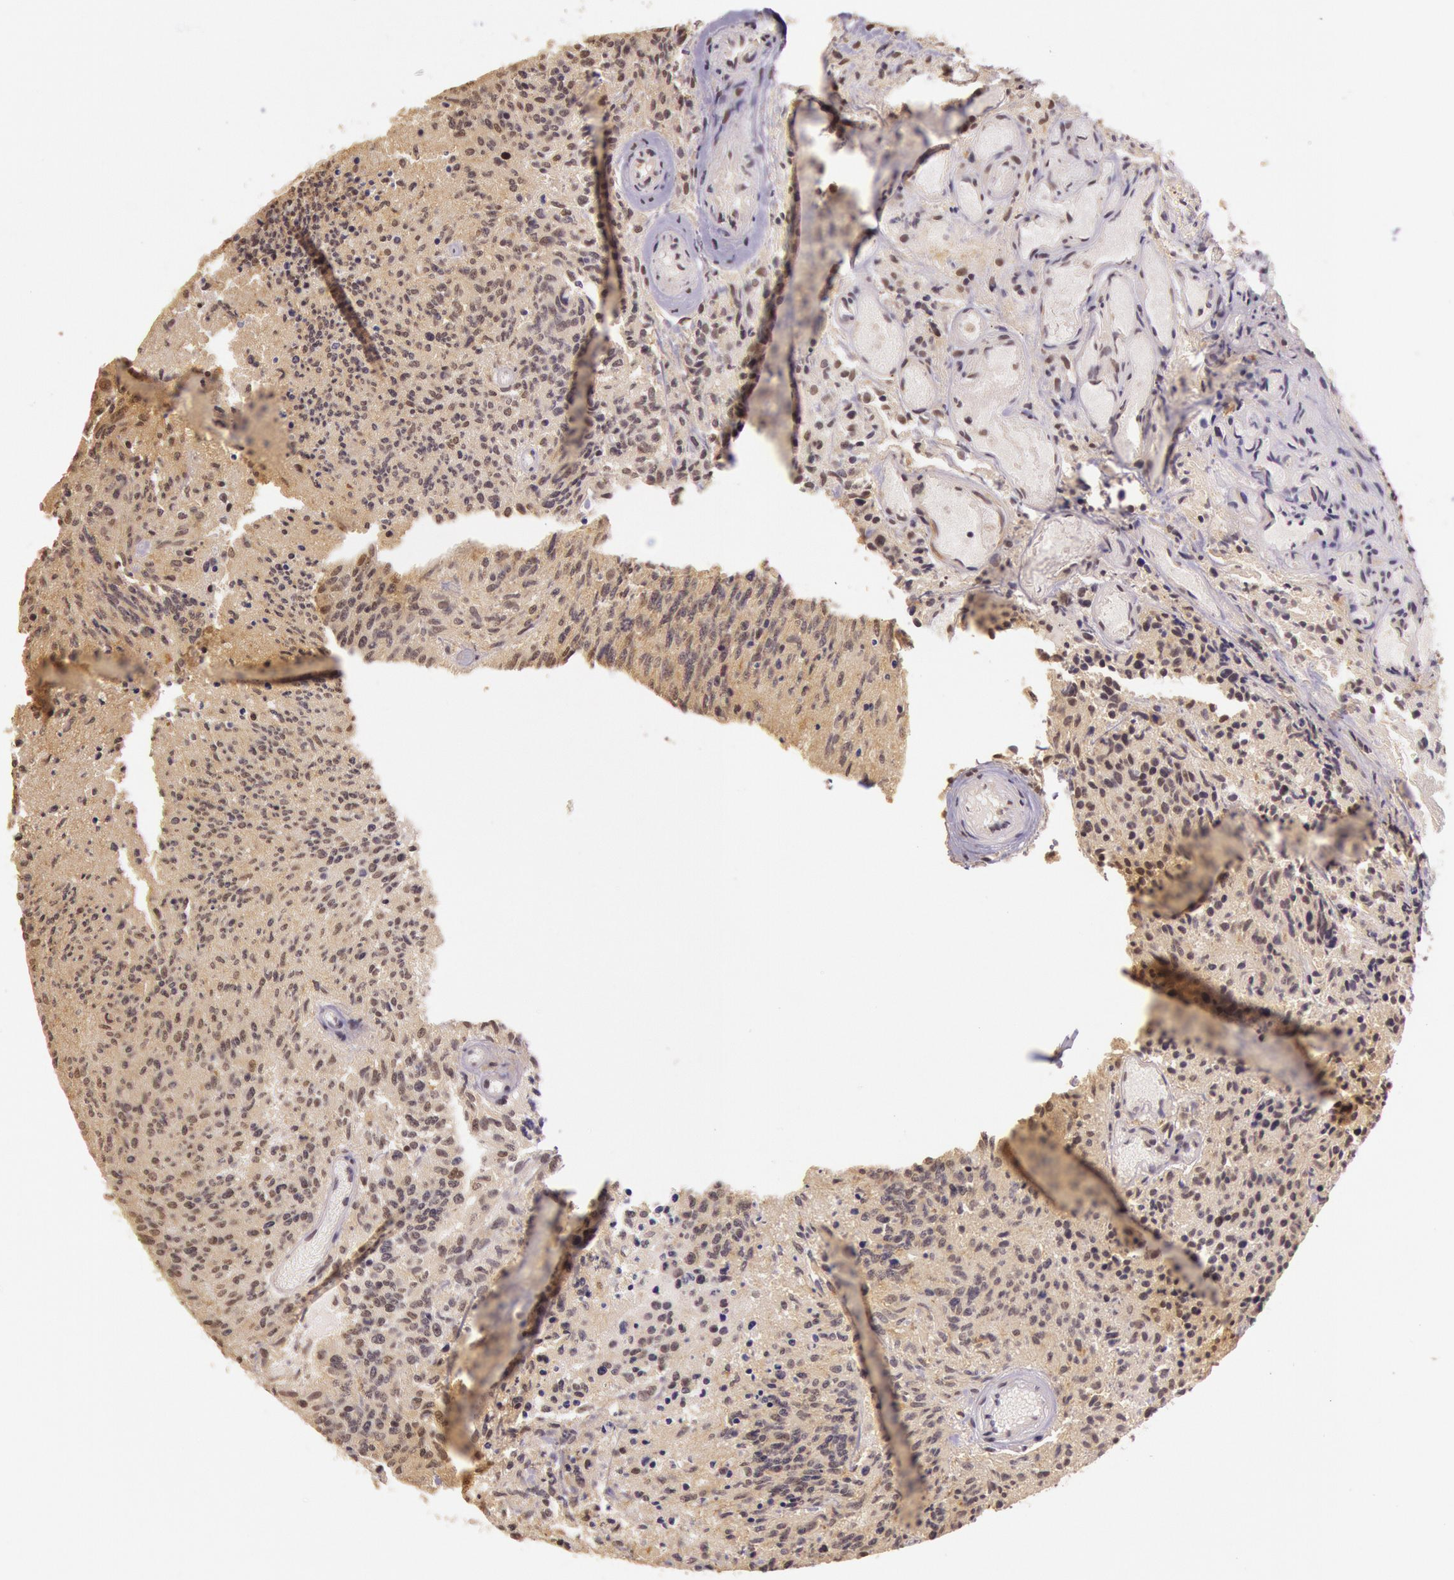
{"staining": {"intensity": "moderate", "quantity": "25%-75%", "location": "cytoplasmic/membranous"}, "tissue": "glioma", "cell_type": "Tumor cells", "image_type": "cancer", "snomed": [{"axis": "morphology", "description": "Glioma, malignant, High grade"}, {"axis": "topography", "description": "Brain"}], "caption": "The photomicrograph demonstrates a brown stain indicating the presence of a protein in the cytoplasmic/membranous of tumor cells in malignant glioma (high-grade). Using DAB (brown) and hematoxylin (blue) stains, captured at high magnification using brightfield microscopy.", "gene": "RTL10", "patient": {"sex": "male", "age": 36}}